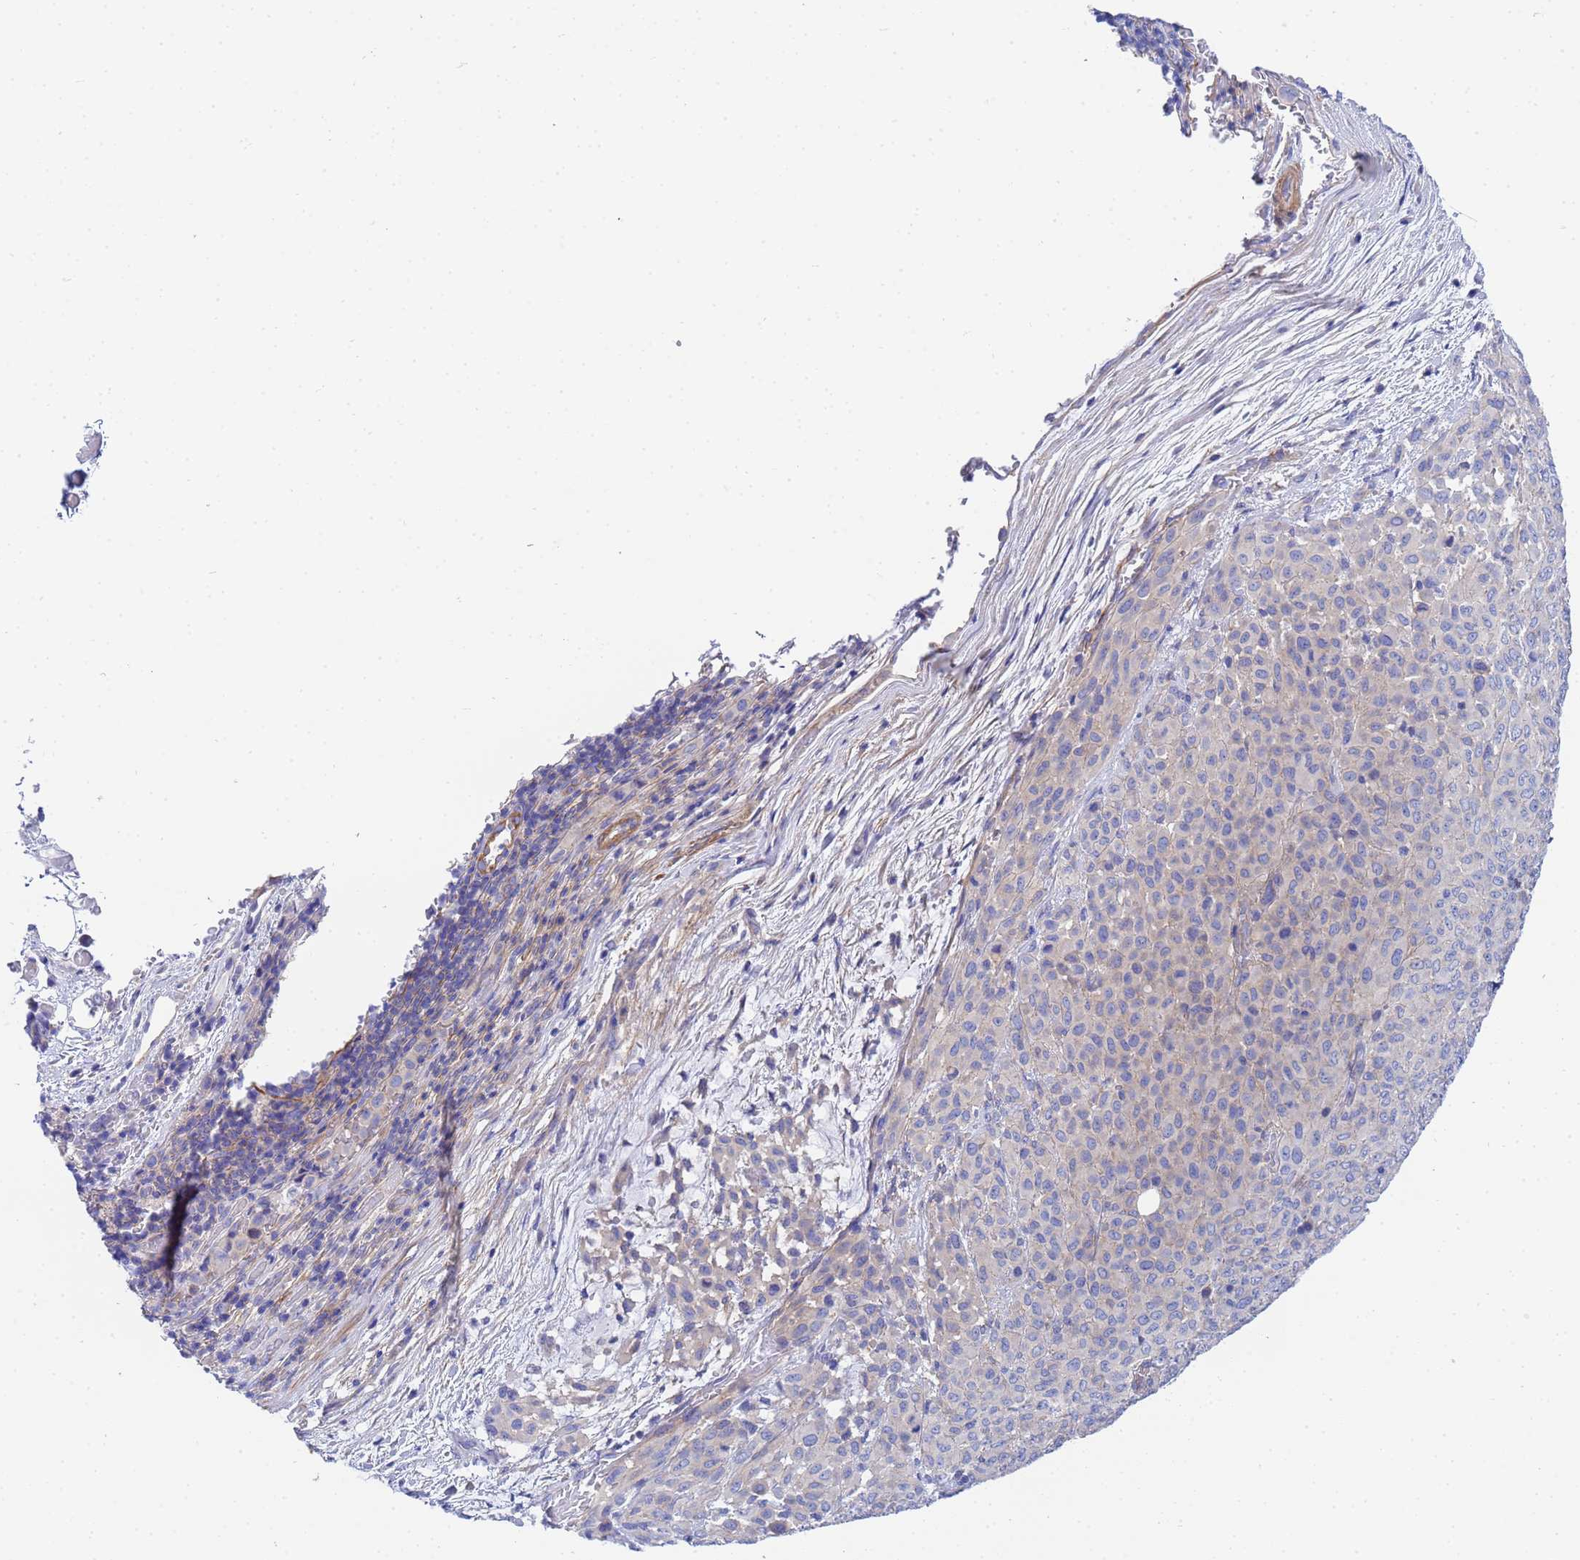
{"staining": {"intensity": "negative", "quantity": "none", "location": "none"}, "tissue": "melanoma", "cell_type": "Tumor cells", "image_type": "cancer", "snomed": [{"axis": "morphology", "description": "Malignant melanoma, Metastatic site"}, {"axis": "topography", "description": "Skin"}], "caption": "Immunohistochemistry (IHC) micrograph of neoplastic tissue: melanoma stained with DAB shows no significant protein positivity in tumor cells.", "gene": "RAB39B", "patient": {"sex": "female", "age": 81}}